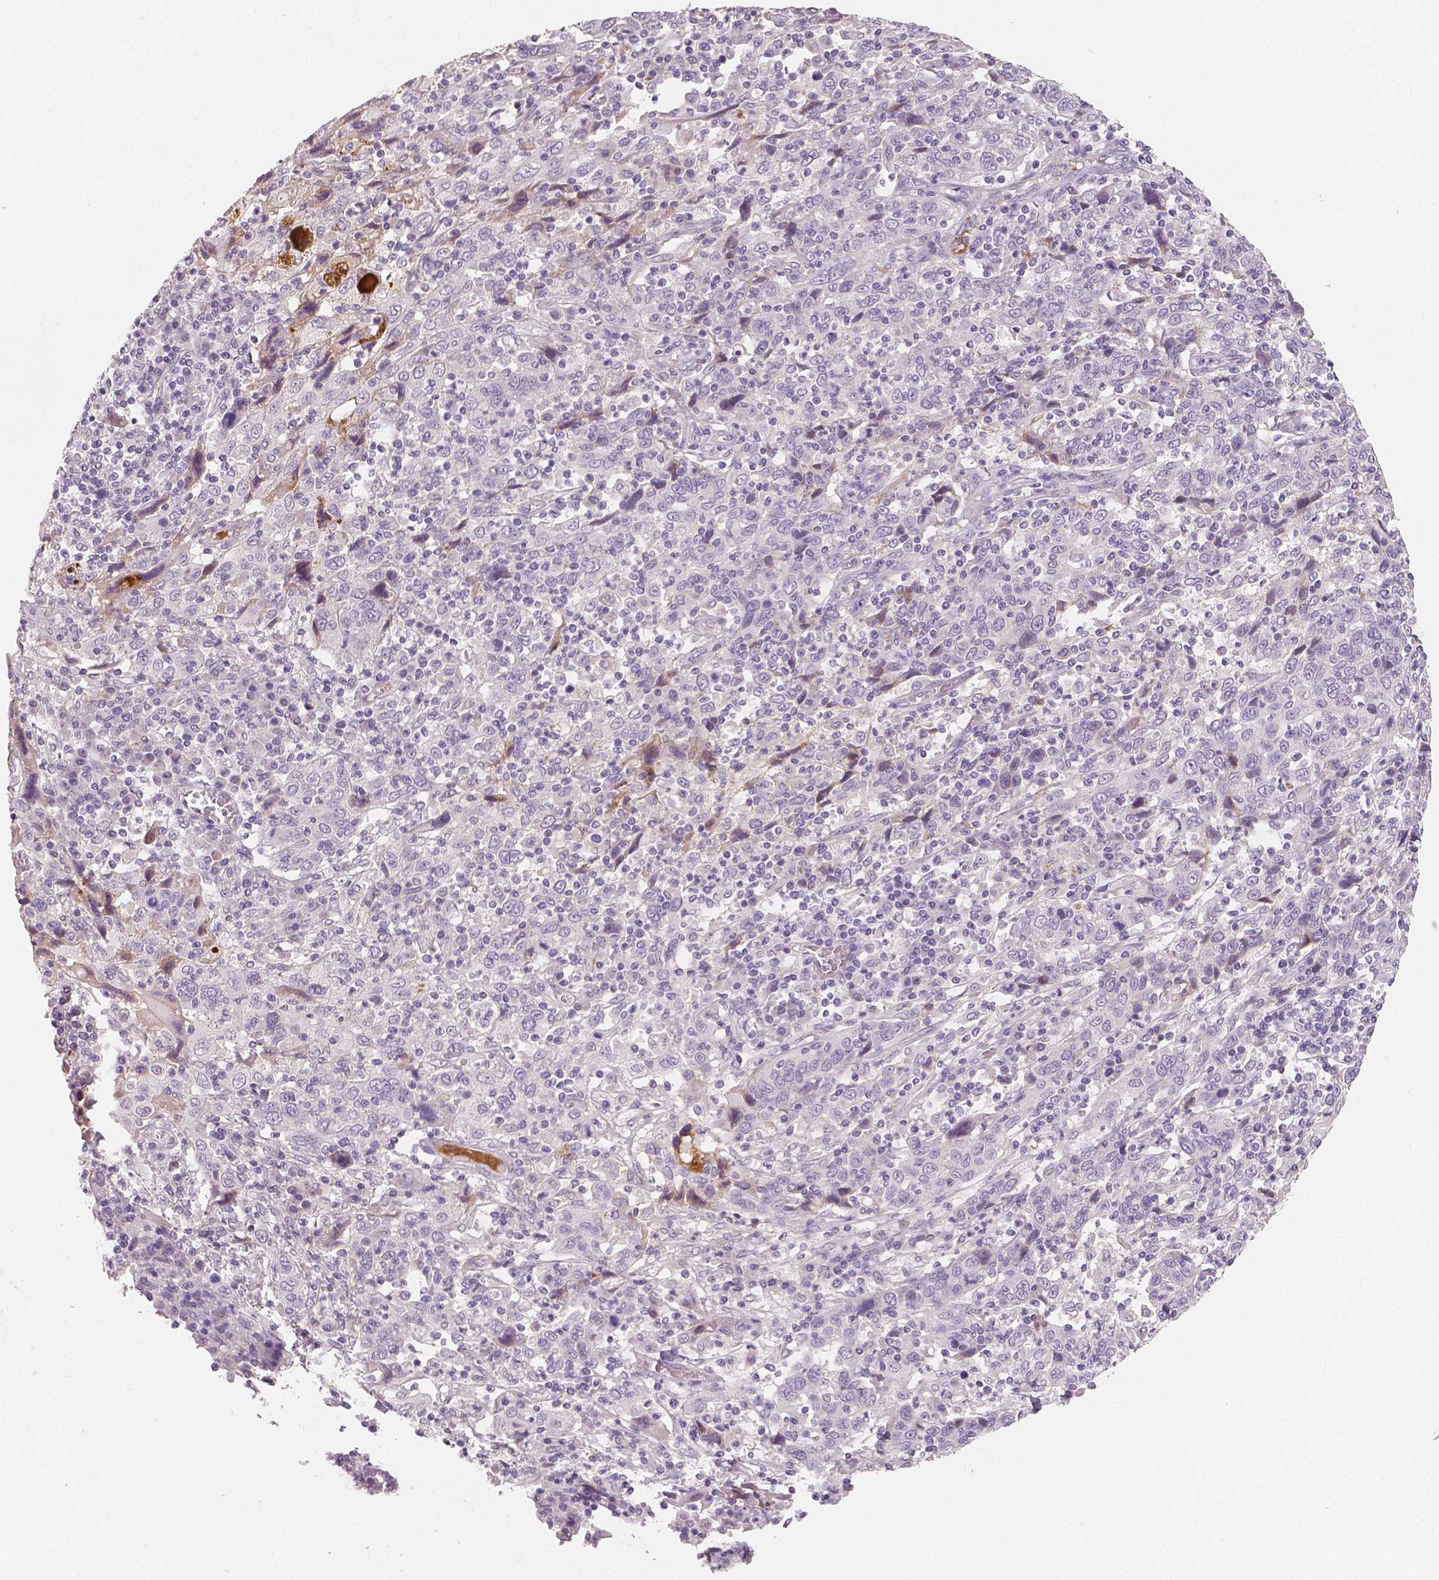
{"staining": {"intensity": "negative", "quantity": "none", "location": "none"}, "tissue": "cervical cancer", "cell_type": "Tumor cells", "image_type": "cancer", "snomed": [{"axis": "morphology", "description": "Squamous cell carcinoma, NOS"}, {"axis": "topography", "description": "Cervix"}], "caption": "Tumor cells are negative for protein expression in human cervical cancer (squamous cell carcinoma).", "gene": "APOA4", "patient": {"sex": "female", "age": 46}}